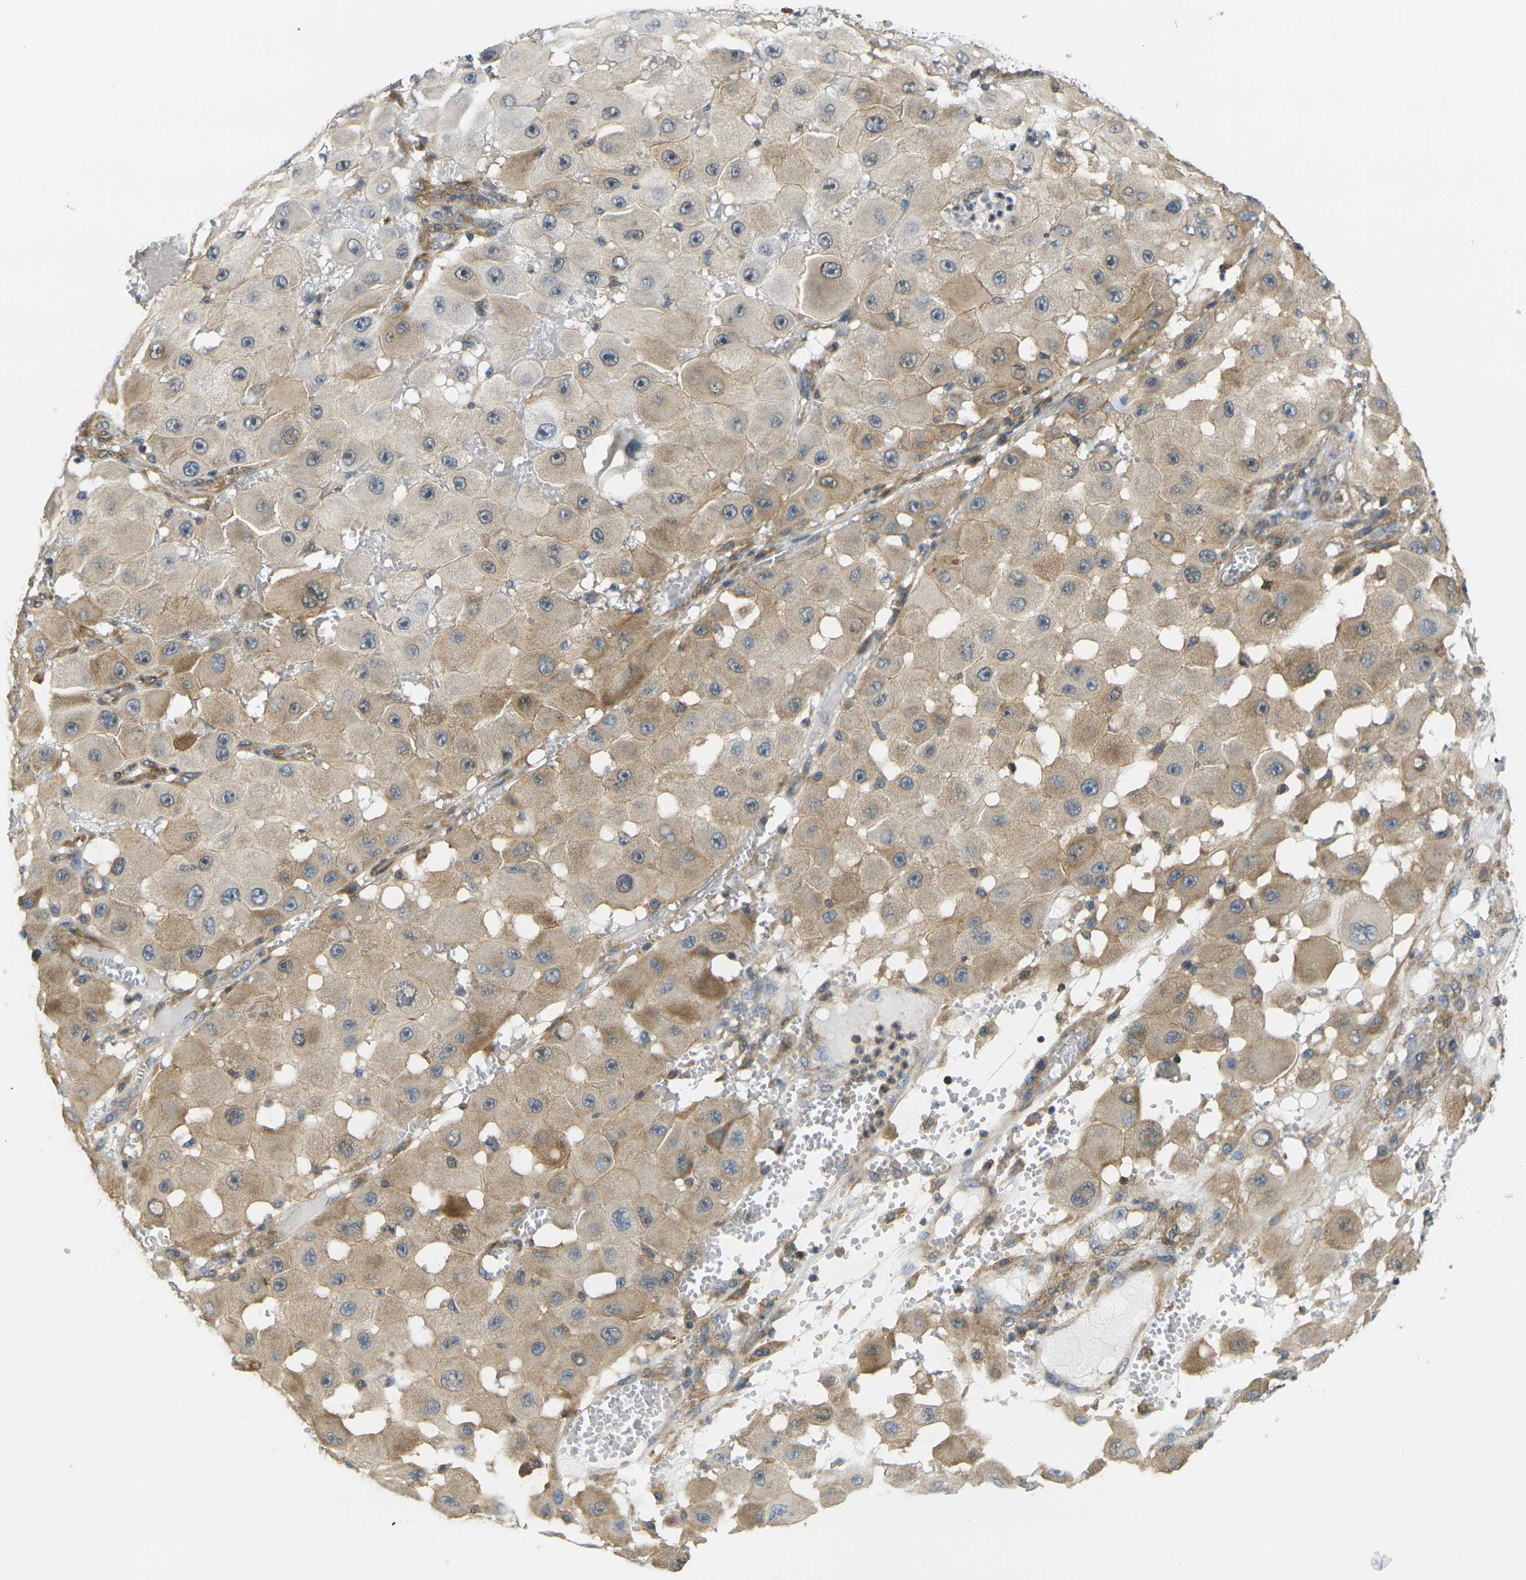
{"staining": {"intensity": "moderate", "quantity": ">75%", "location": "cytoplasmic/membranous"}, "tissue": "melanoma", "cell_type": "Tumor cells", "image_type": "cancer", "snomed": [{"axis": "morphology", "description": "Malignant melanoma, NOS"}, {"axis": "topography", "description": "Skin"}], "caption": "Protein analysis of melanoma tissue shows moderate cytoplasmic/membranous expression in approximately >75% of tumor cells.", "gene": "LASP1", "patient": {"sex": "female", "age": 81}}